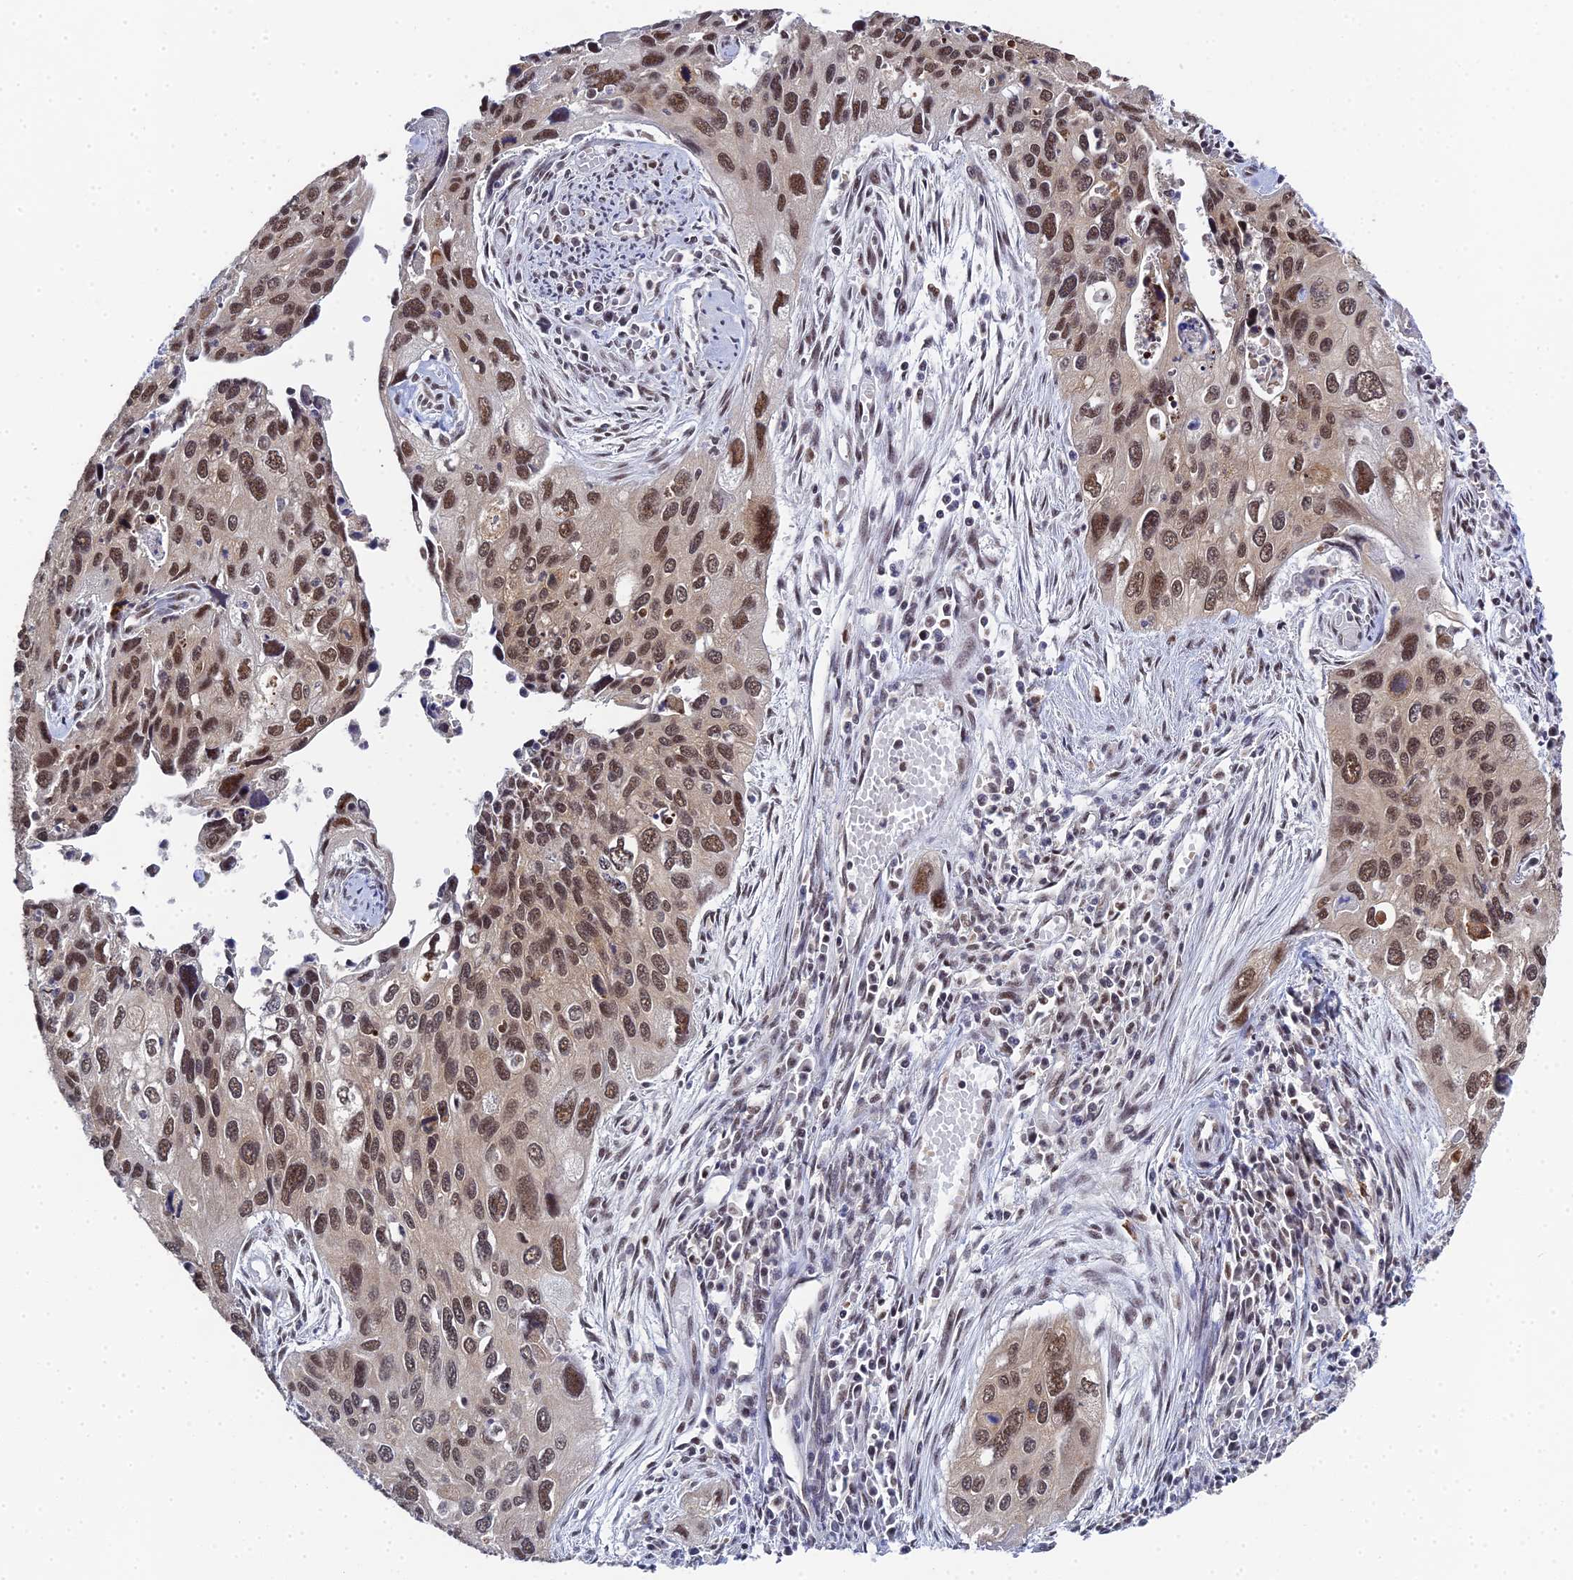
{"staining": {"intensity": "strong", "quantity": ">75%", "location": "nuclear"}, "tissue": "cervical cancer", "cell_type": "Tumor cells", "image_type": "cancer", "snomed": [{"axis": "morphology", "description": "Squamous cell carcinoma, NOS"}, {"axis": "topography", "description": "Cervix"}], "caption": "This micrograph exhibits IHC staining of squamous cell carcinoma (cervical), with high strong nuclear expression in about >75% of tumor cells.", "gene": "MAGOHB", "patient": {"sex": "female", "age": 55}}